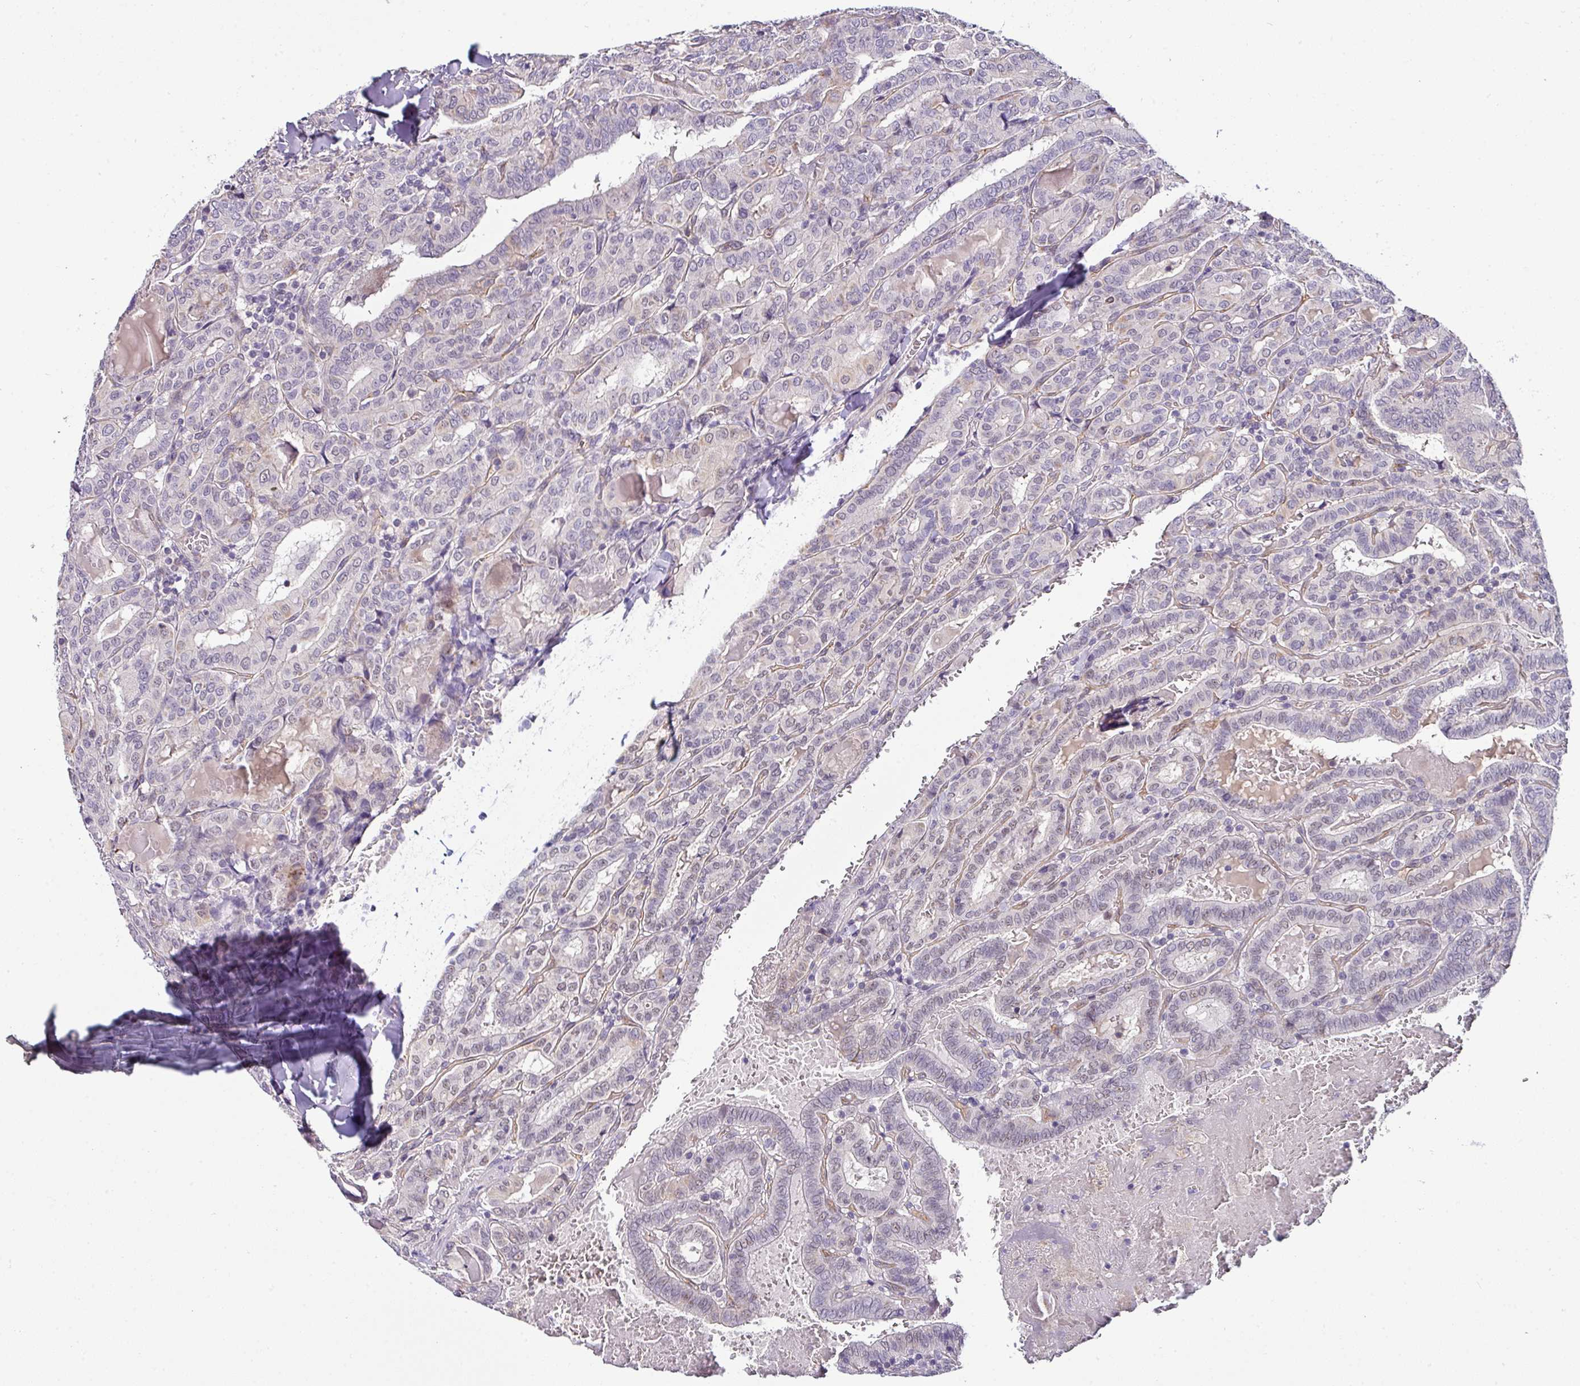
{"staining": {"intensity": "negative", "quantity": "none", "location": "none"}, "tissue": "thyroid cancer", "cell_type": "Tumor cells", "image_type": "cancer", "snomed": [{"axis": "morphology", "description": "Papillary adenocarcinoma, NOS"}, {"axis": "topography", "description": "Thyroid gland"}], "caption": "Tumor cells are negative for brown protein staining in thyroid cancer (papillary adenocarcinoma).", "gene": "NAPSA", "patient": {"sex": "female", "age": 72}}